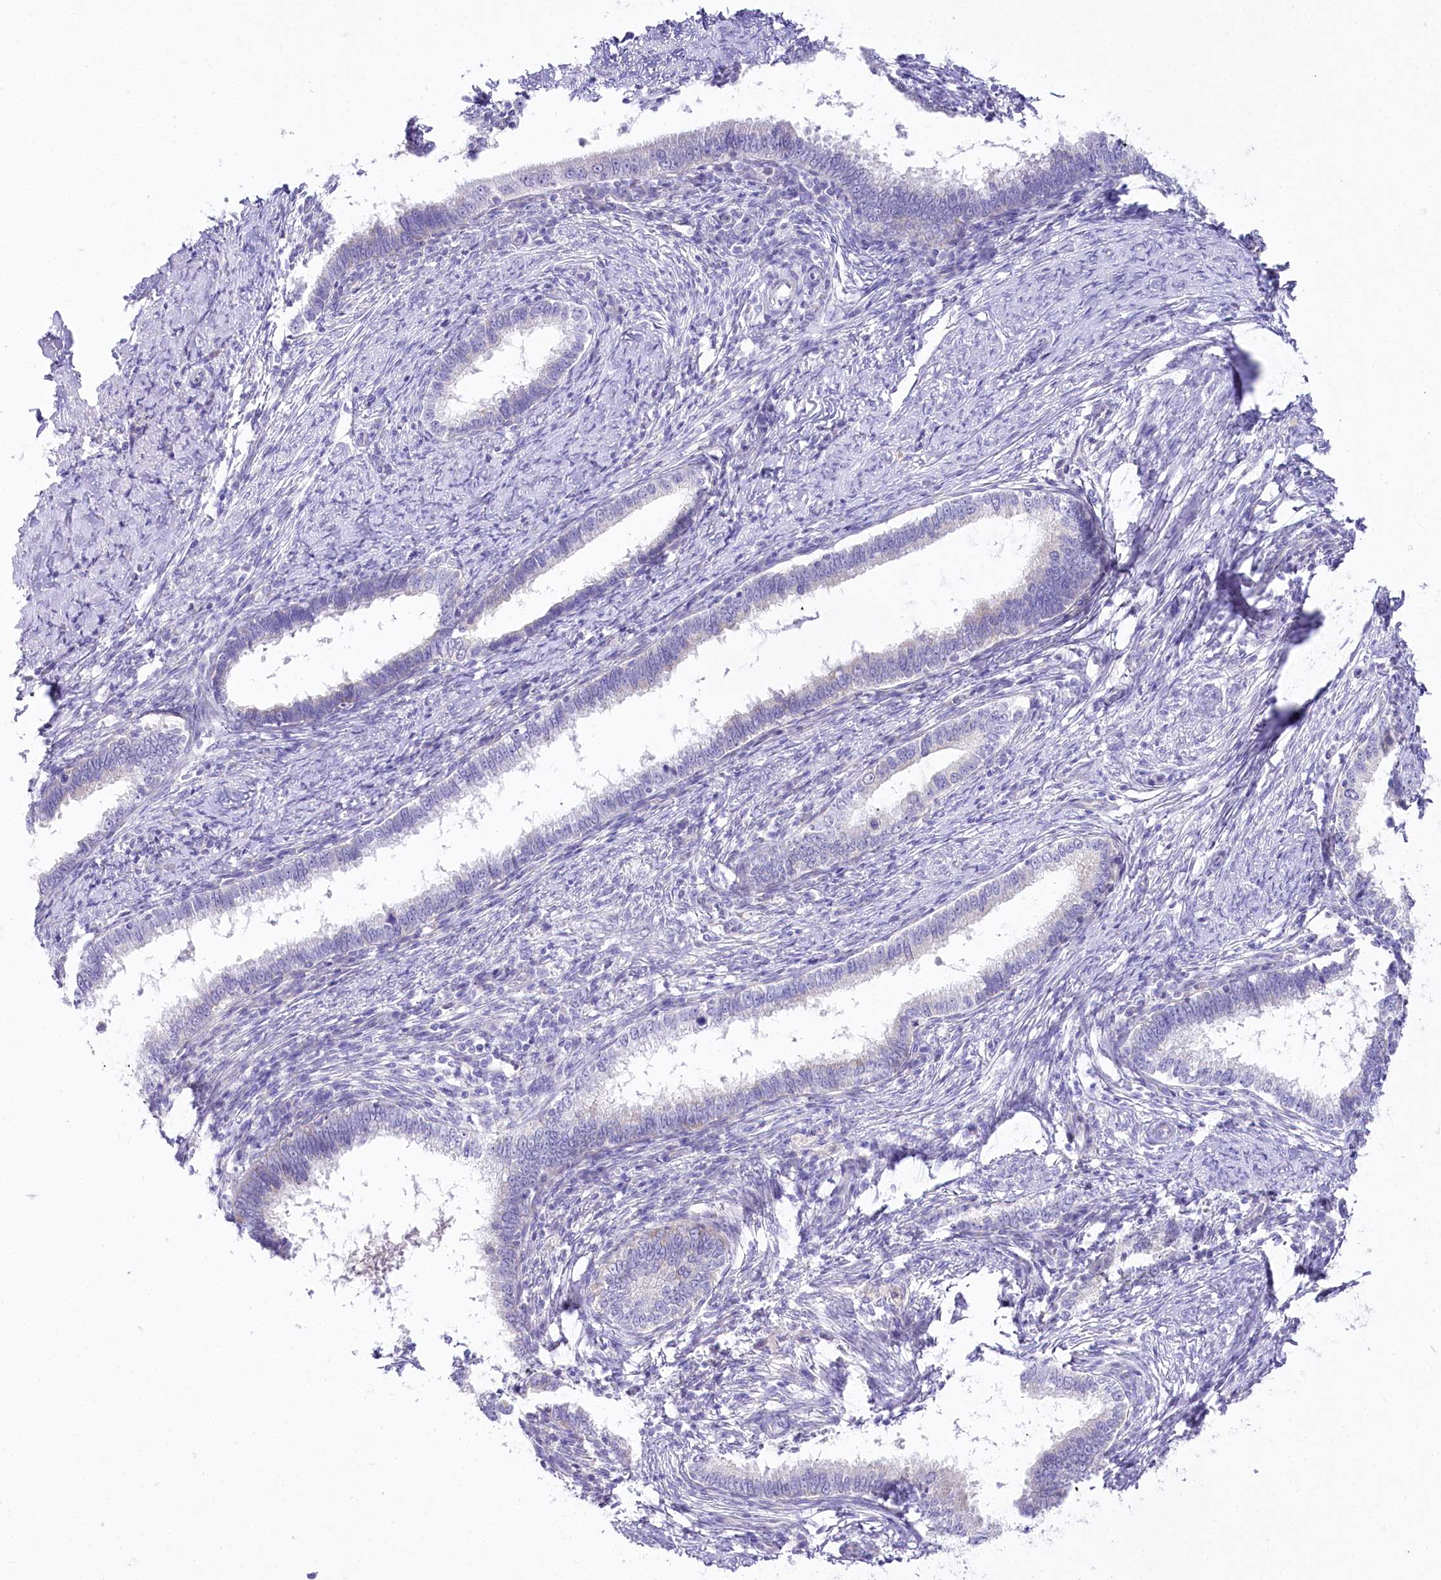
{"staining": {"intensity": "negative", "quantity": "none", "location": "none"}, "tissue": "cervical cancer", "cell_type": "Tumor cells", "image_type": "cancer", "snomed": [{"axis": "morphology", "description": "Adenocarcinoma, NOS"}, {"axis": "topography", "description": "Cervix"}], "caption": "Immunohistochemistry of human cervical cancer demonstrates no staining in tumor cells. (DAB (3,3'-diaminobenzidine) immunohistochemistry (IHC) with hematoxylin counter stain).", "gene": "CSN3", "patient": {"sex": "female", "age": 36}}